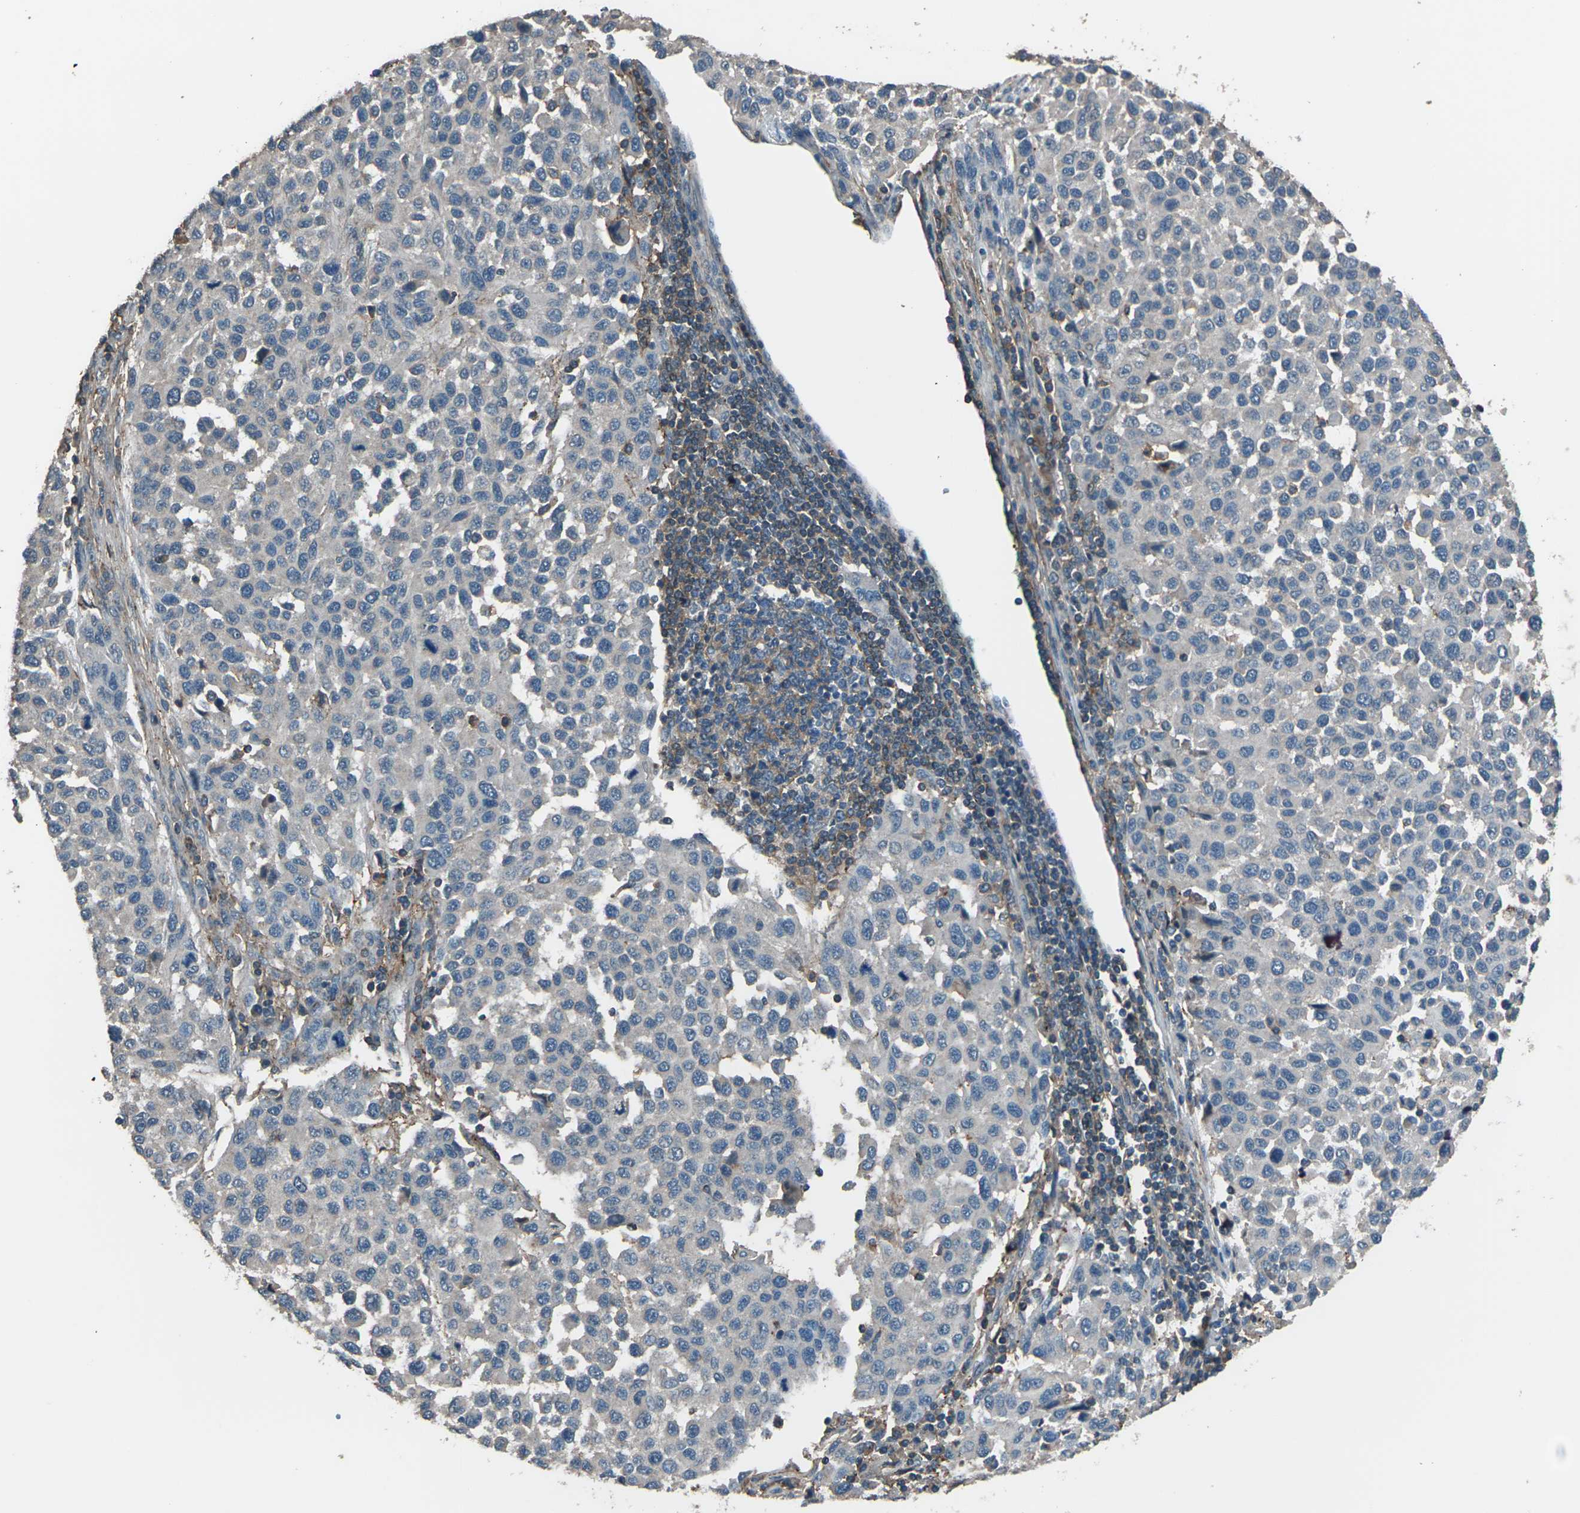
{"staining": {"intensity": "negative", "quantity": "none", "location": "none"}, "tissue": "melanoma", "cell_type": "Tumor cells", "image_type": "cancer", "snomed": [{"axis": "morphology", "description": "Malignant melanoma, Metastatic site"}, {"axis": "topography", "description": "Lymph node"}], "caption": "Human malignant melanoma (metastatic site) stained for a protein using immunohistochemistry shows no staining in tumor cells.", "gene": "CMTM4", "patient": {"sex": "male", "age": 61}}